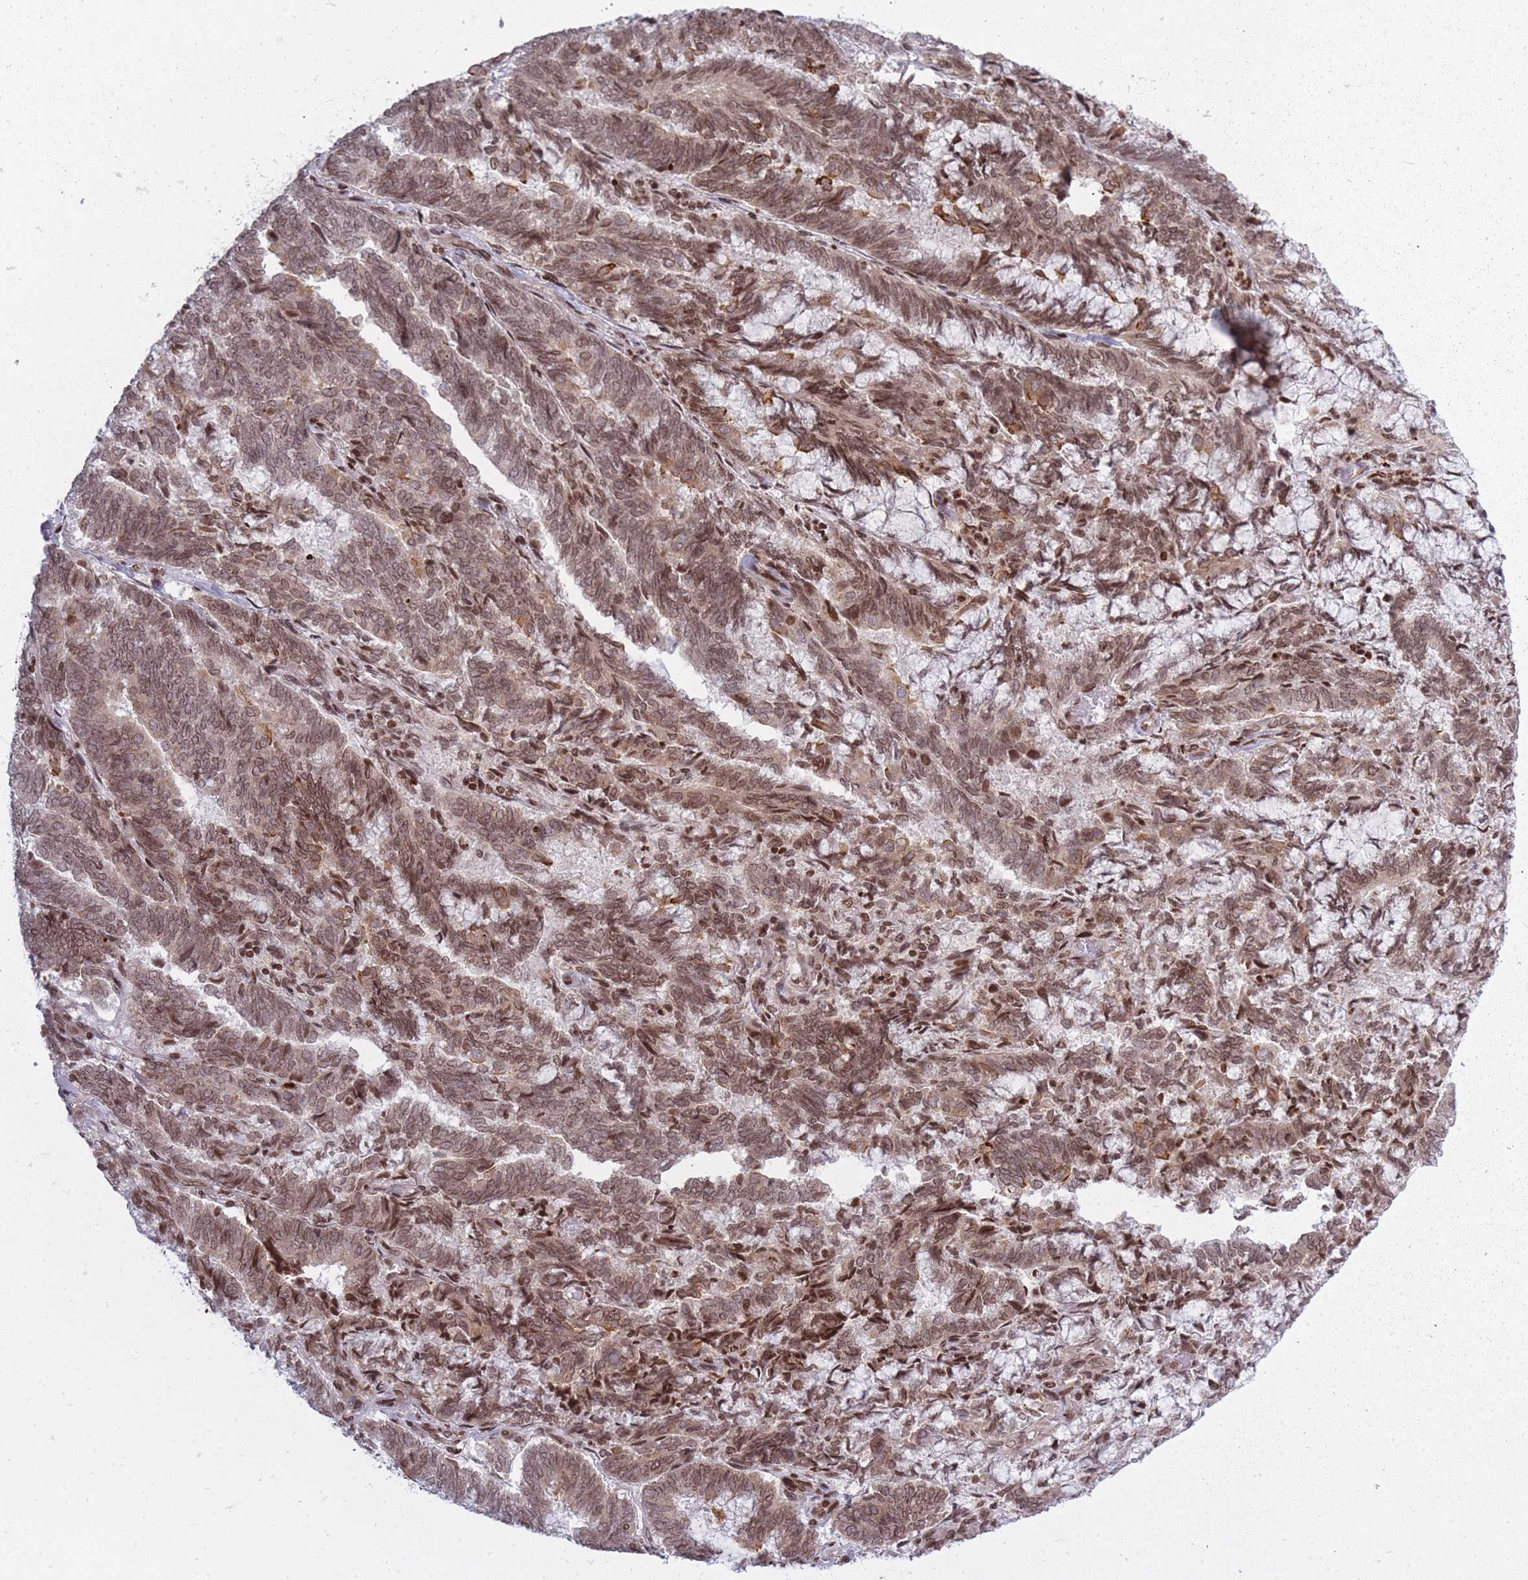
{"staining": {"intensity": "moderate", "quantity": ">75%", "location": "nuclear"}, "tissue": "endometrial cancer", "cell_type": "Tumor cells", "image_type": "cancer", "snomed": [{"axis": "morphology", "description": "Adenocarcinoma, NOS"}, {"axis": "topography", "description": "Endometrium"}], "caption": "IHC histopathology image of neoplastic tissue: human endometrial cancer (adenocarcinoma) stained using immunohistochemistry (IHC) reveals medium levels of moderate protein expression localized specifically in the nuclear of tumor cells, appearing as a nuclear brown color.", "gene": "TMC6", "patient": {"sex": "female", "age": 80}}